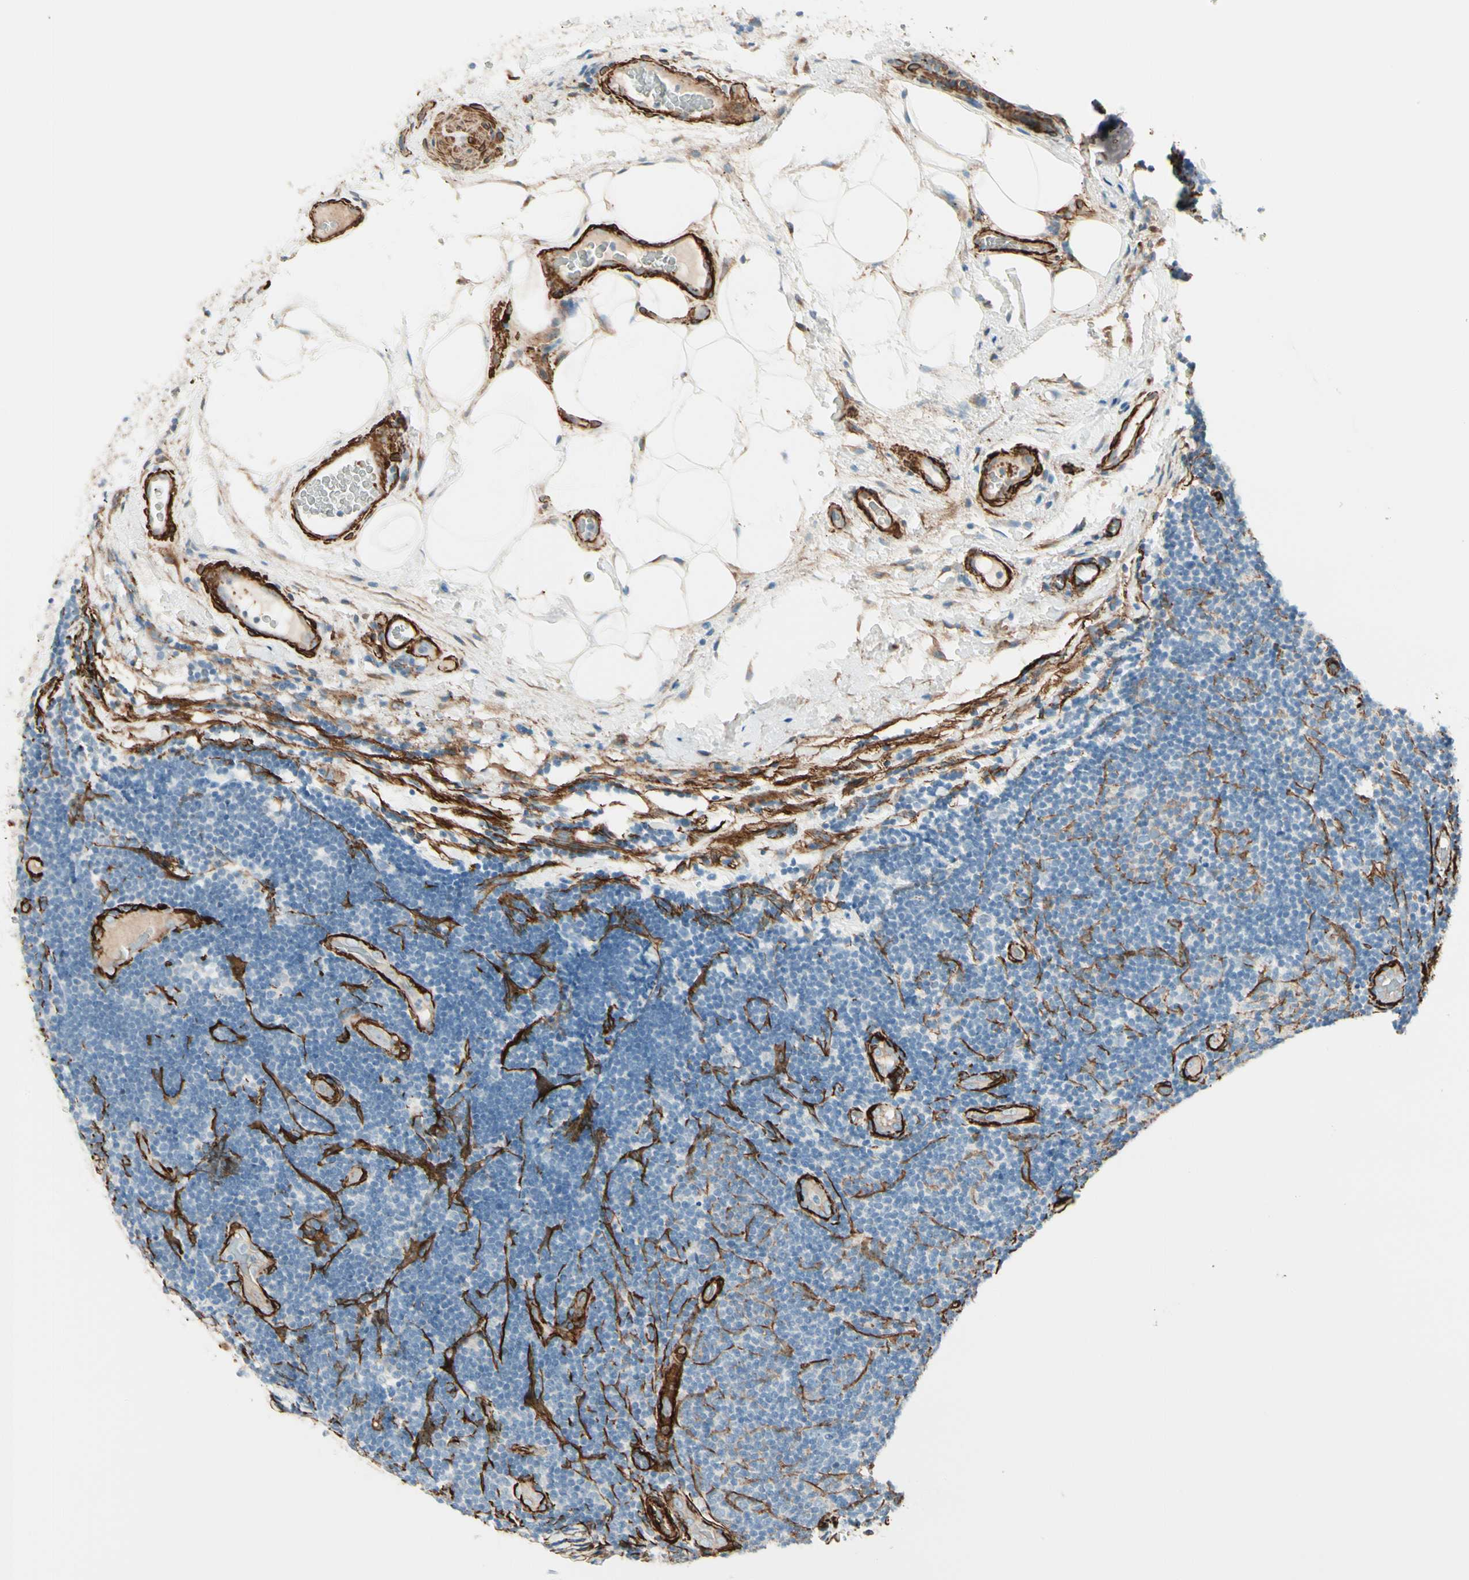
{"staining": {"intensity": "negative", "quantity": "none", "location": "none"}, "tissue": "lymphoma", "cell_type": "Tumor cells", "image_type": "cancer", "snomed": [{"axis": "morphology", "description": "Malignant lymphoma, non-Hodgkin's type, Low grade"}, {"axis": "topography", "description": "Lymph node"}], "caption": "This is a photomicrograph of IHC staining of lymphoma, which shows no staining in tumor cells. The staining is performed using DAB brown chromogen with nuclei counter-stained in using hematoxylin.", "gene": "CALD1", "patient": {"sex": "male", "age": 83}}